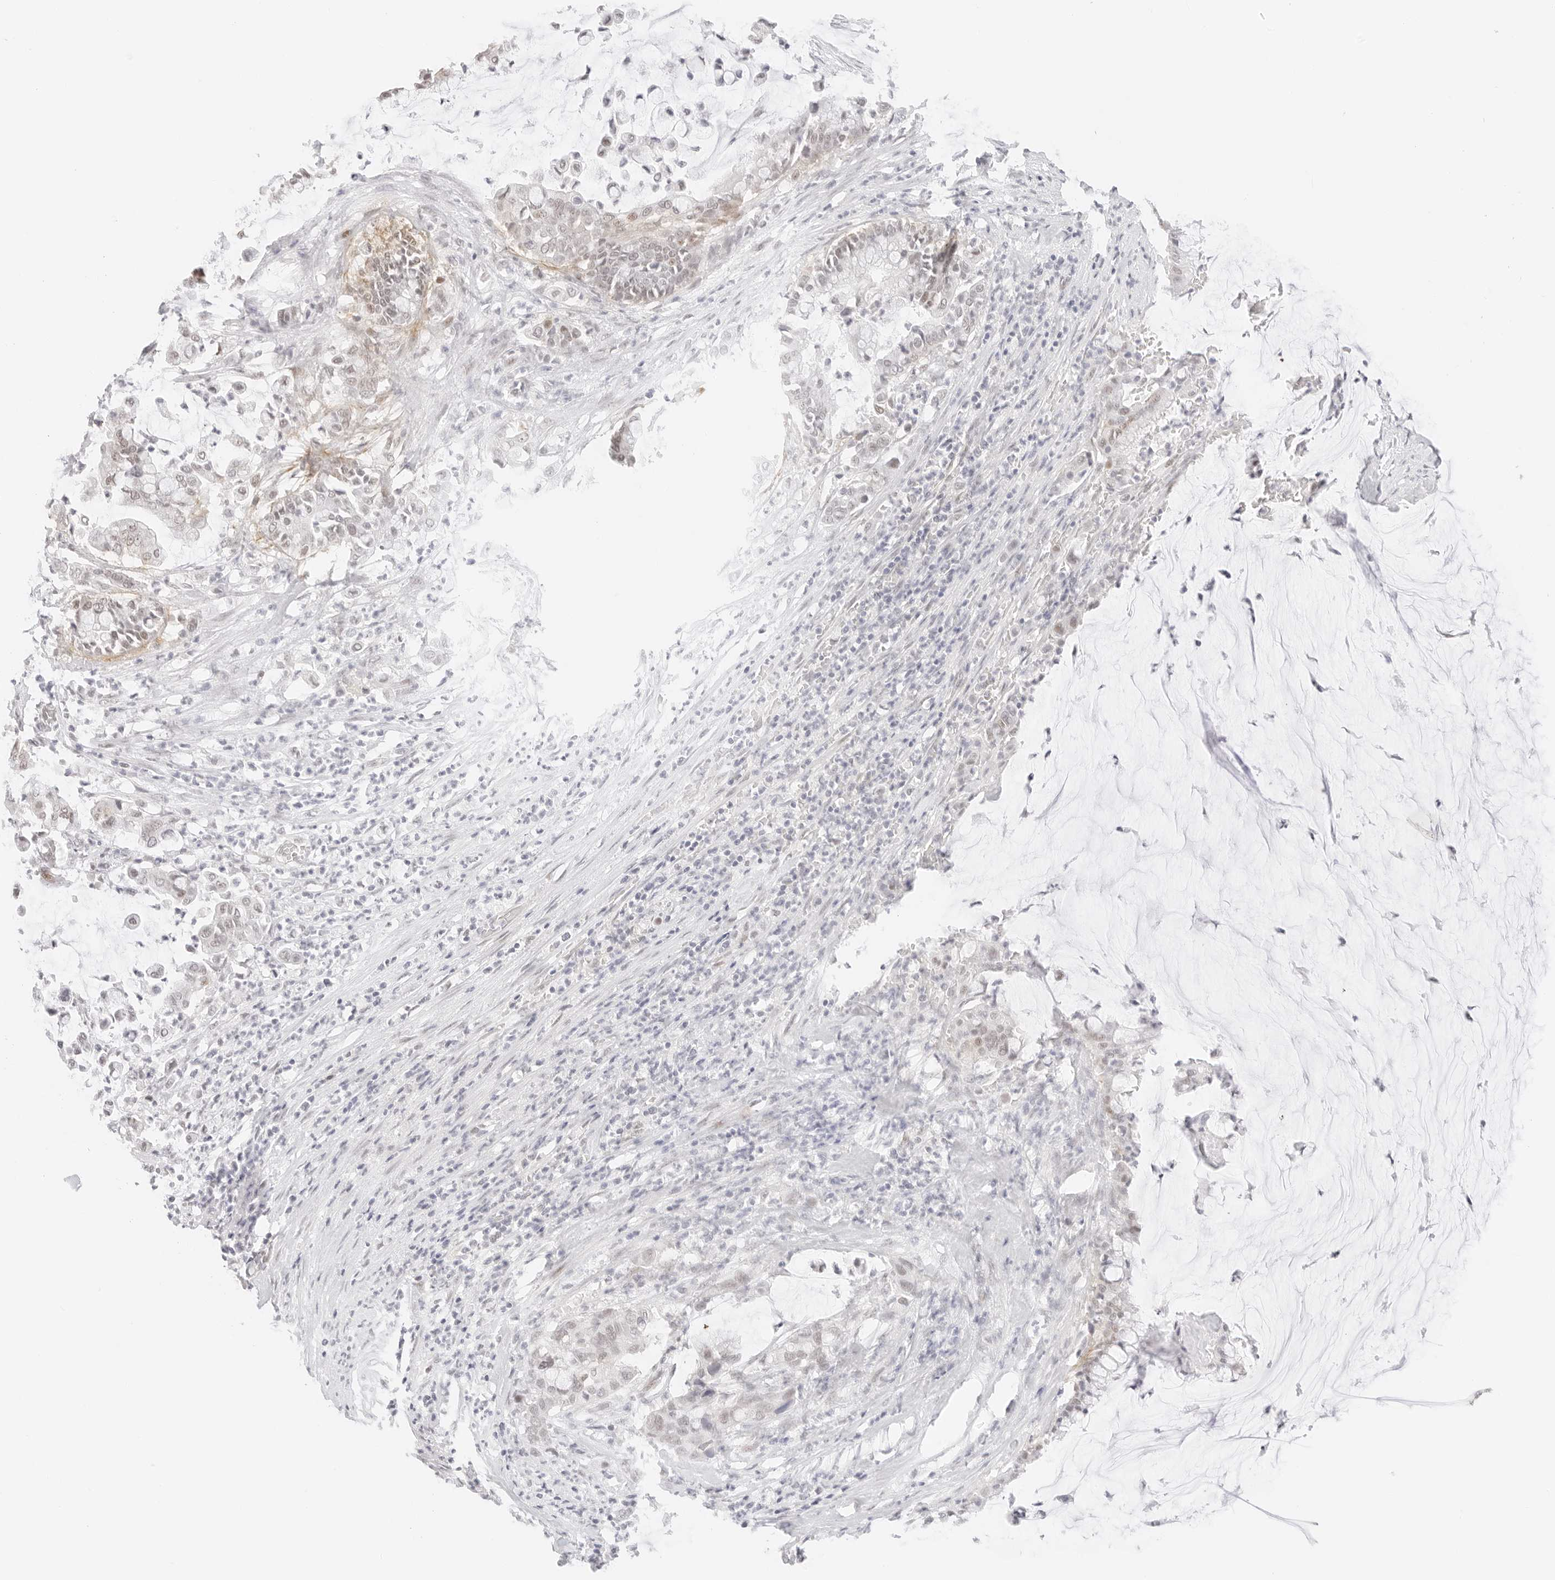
{"staining": {"intensity": "weak", "quantity": "<25%", "location": "nuclear"}, "tissue": "pancreatic cancer", "cell_type": "Tumor cells", "image_type": "cancer", "snomed": [{"axis": "morphology", "description": "Adenocarcinoma, NOS"}, {"axis": "topography", "description": "Pancreas"}], "caption": "This is an immunohistochemistry histopathology image of human pancreatic adenocarcinoma. There is no expression in tumor cells.", "gene": "ITGA6", "patient": {"sex": "male", "age": 41}}